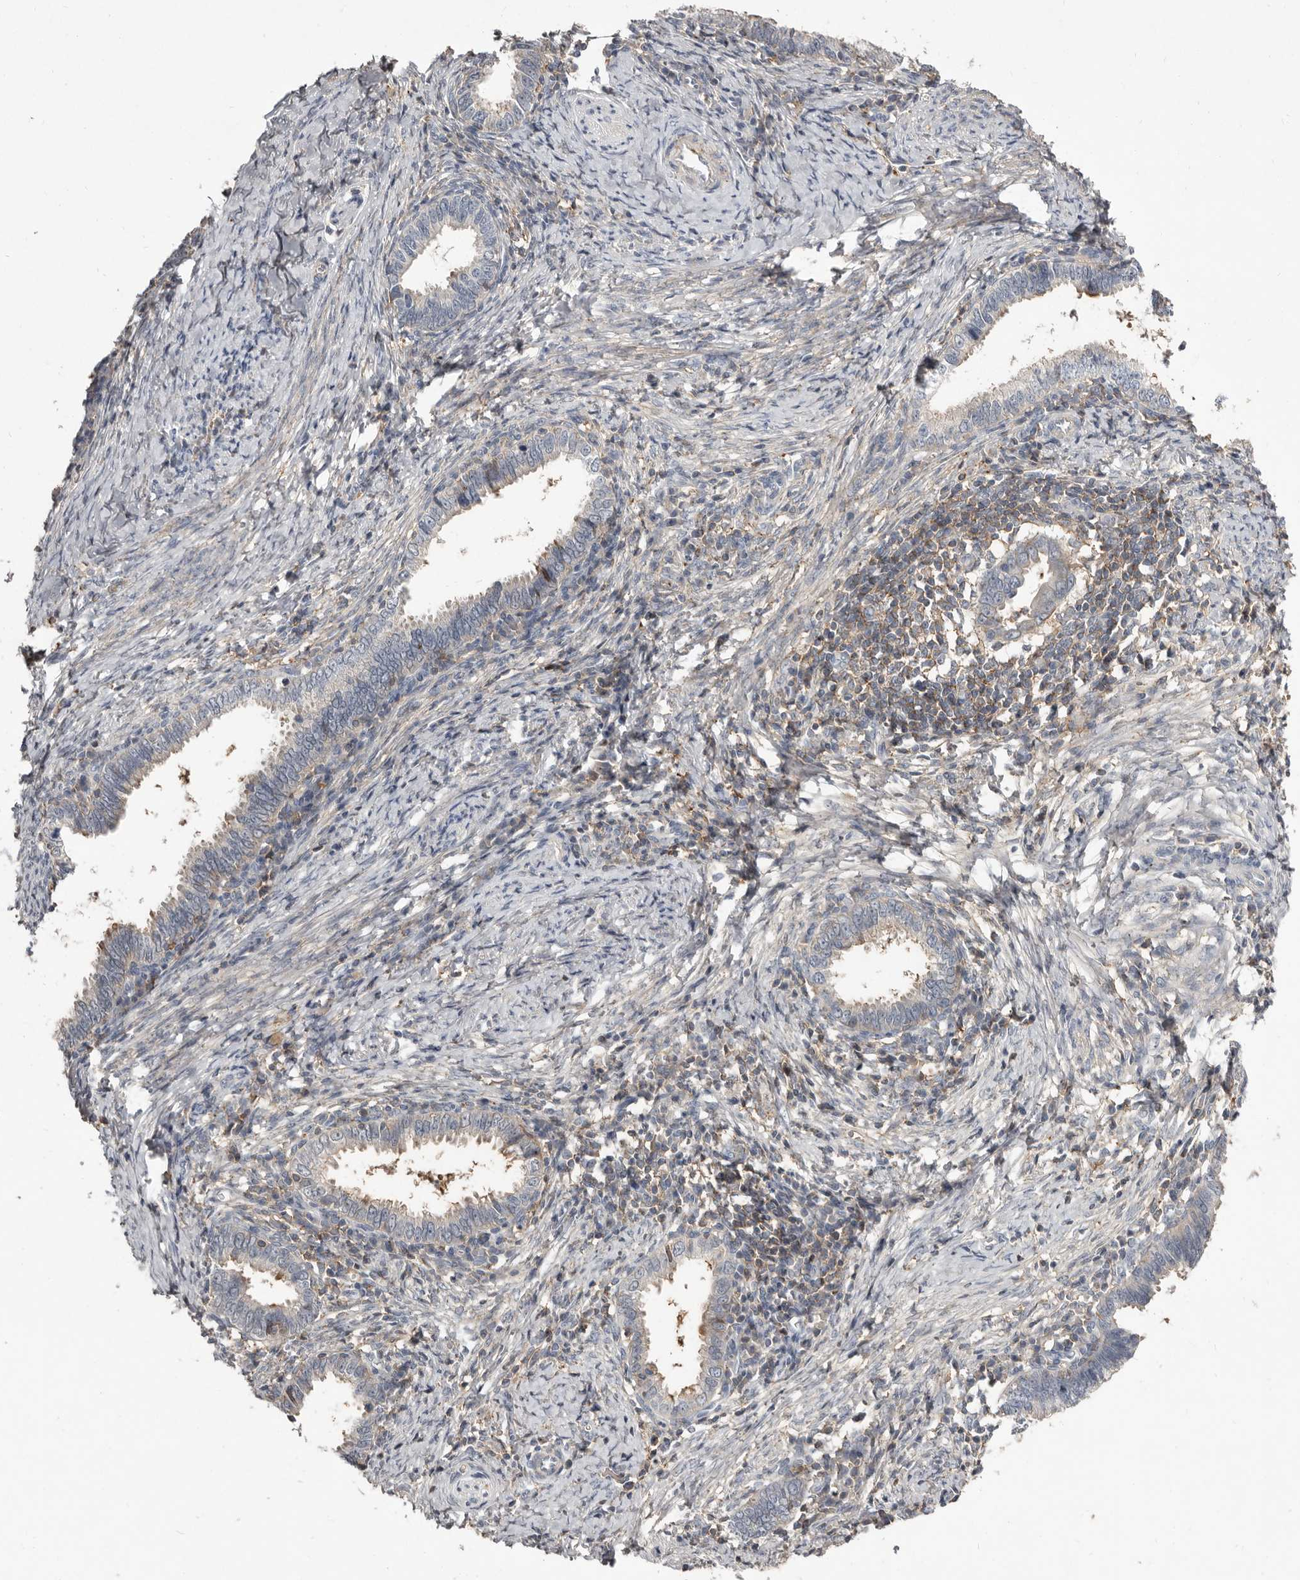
{"staining": {"intensity": "weak", "quantity": "<25%", "location": "cytoplasmic/membranous"}, "tissue": "cervical cancer", "cell_type": "Tumor cells", "image_type": "cancer", "snomed": [{"axis": "morphology", "description": "Adenocarcinoma, NOS"}, {"axis": "topography", "description": "Cervix"}], "caption": "The IHC image has no significant expression in tumor cells of cervical adenocarcinoma tissue. Nuclei are stained in blue.", "gene": "KIF26B", "patient": {"sex": "female", "age": 36}}